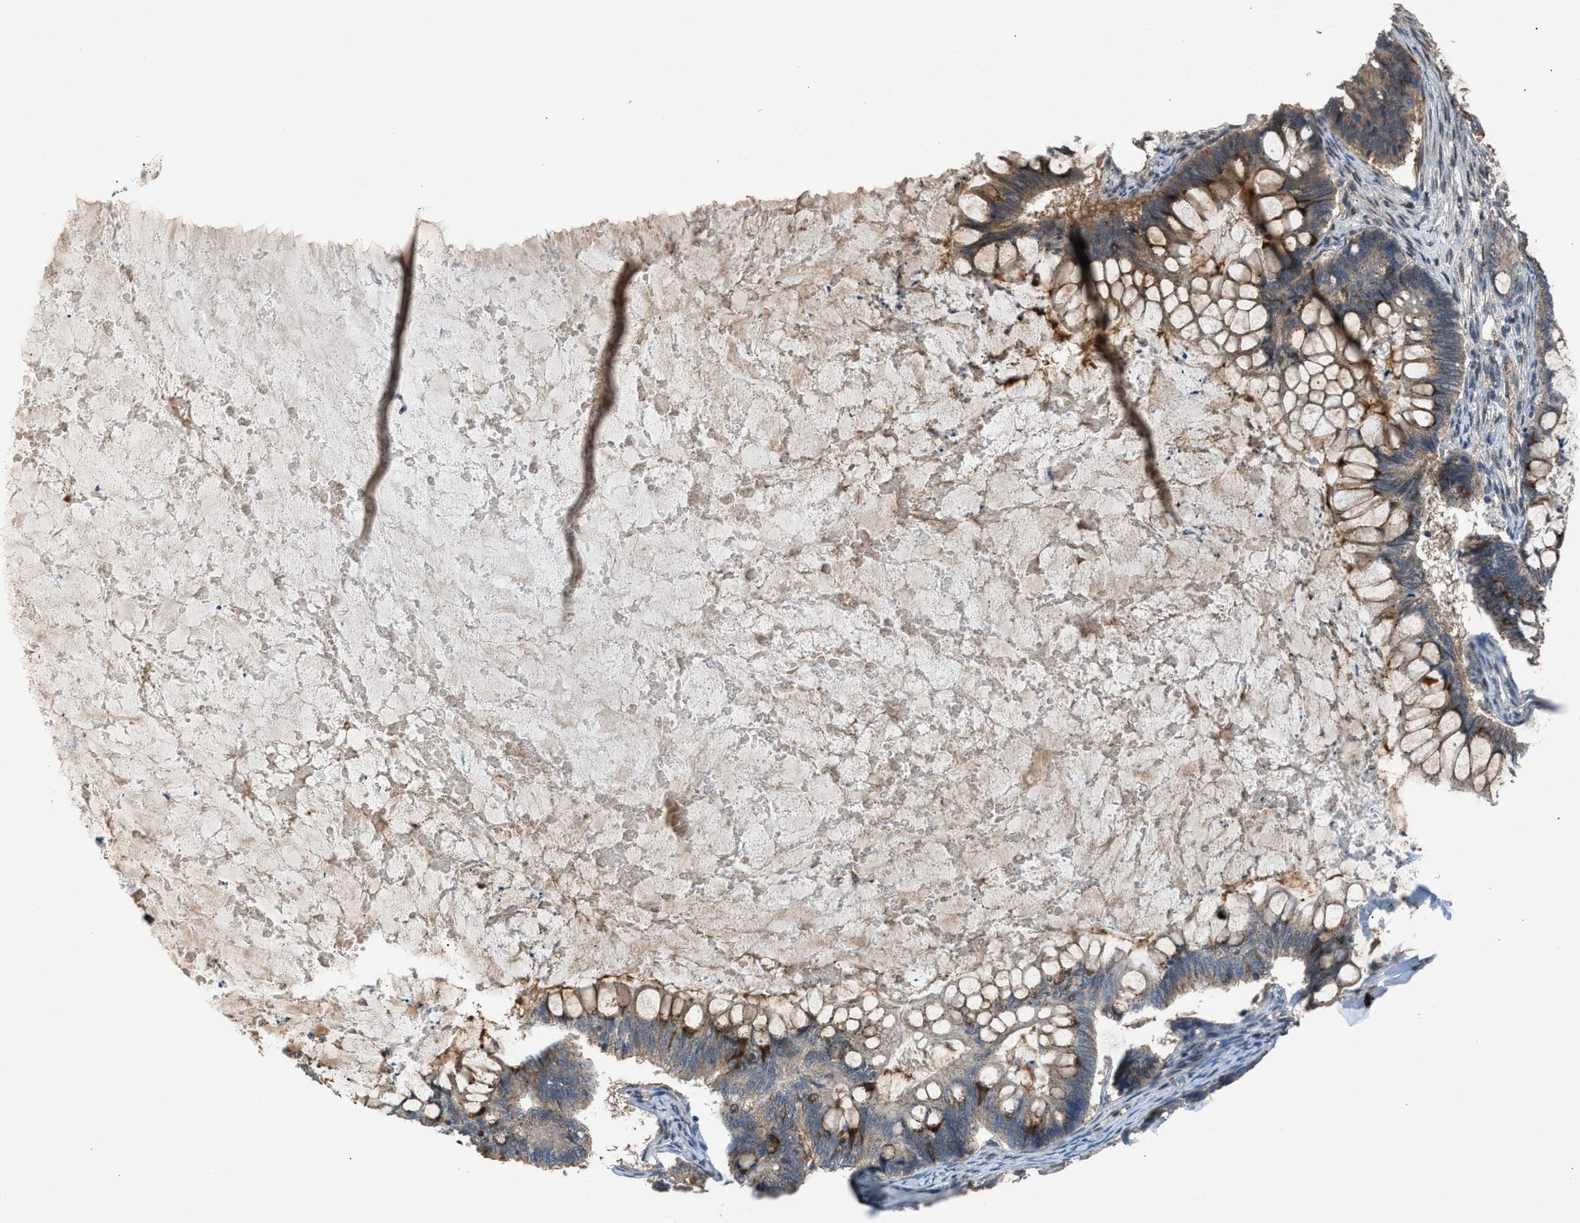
{"staining": {"intensity": "moderate", "quantity": ">75%", "location": "cytoplasmic/membranous"}, "tissue": "ovarian cancer", "cell_type": "Tumor cells", "image_type": "cancer", "snomed": [{"axis": "morphology", "description": "Cystadenocarcinoma, mucinous, NOS"}, {"axis": "topography", "description": "Ovary"}], "caption": "Immunohistochemistry (IHC) (DAB (3,3'-diaminobenzidine)) staining of human mucinous cystadenocarcinoma (ovarian) displays moderate cytoplasmic/membranous protein staining in about >75% of tumor cells.", "gene": "CRTC1", "patient": {"sex": "female", "age": 61}}